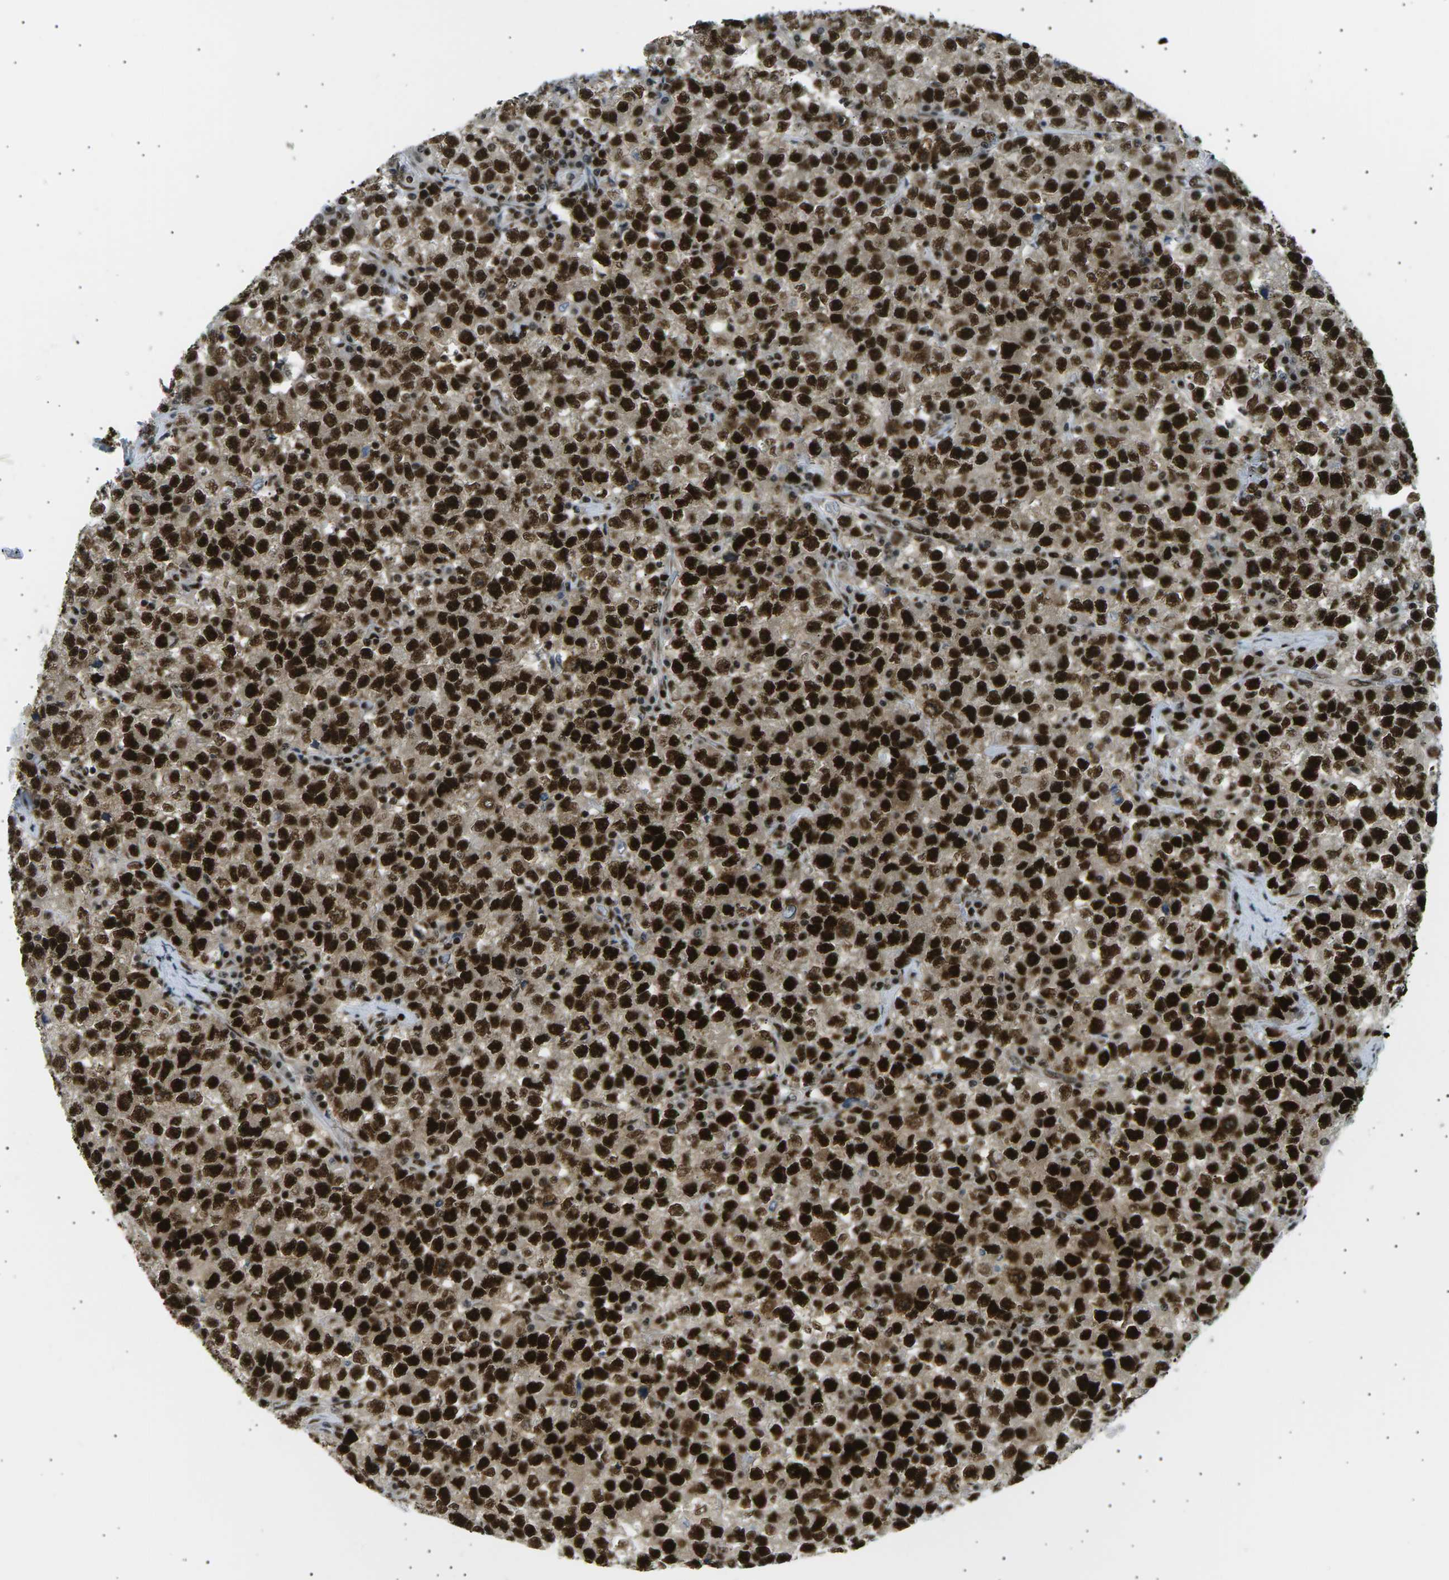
{"staining": {"intensity": "strong", "quantity": ">75%", "location": "cytoplasmic/membranous,nuclear"}, "tissue": "testis cancer", "cell_type": "Tumor cells", "image_type": "cancer", "snomed": [{"axis": "morphology", "description": "Seminoma, NOS"}, {"axis": "topography", "description": "Testis"}], "caption": "Testis cancer (seminoma) tissue shows strong cytoplasmic/membranous and nuclear expression in approximately >75% of tumor cells, visualized by immunohistochemistry. The protein is stained brown, and the nuclei are stained in blue (DAB IHC with brightfield microscopy, high magnification).", "gene": "RPA2", "patient": {"sex": "male", "age": 22}}